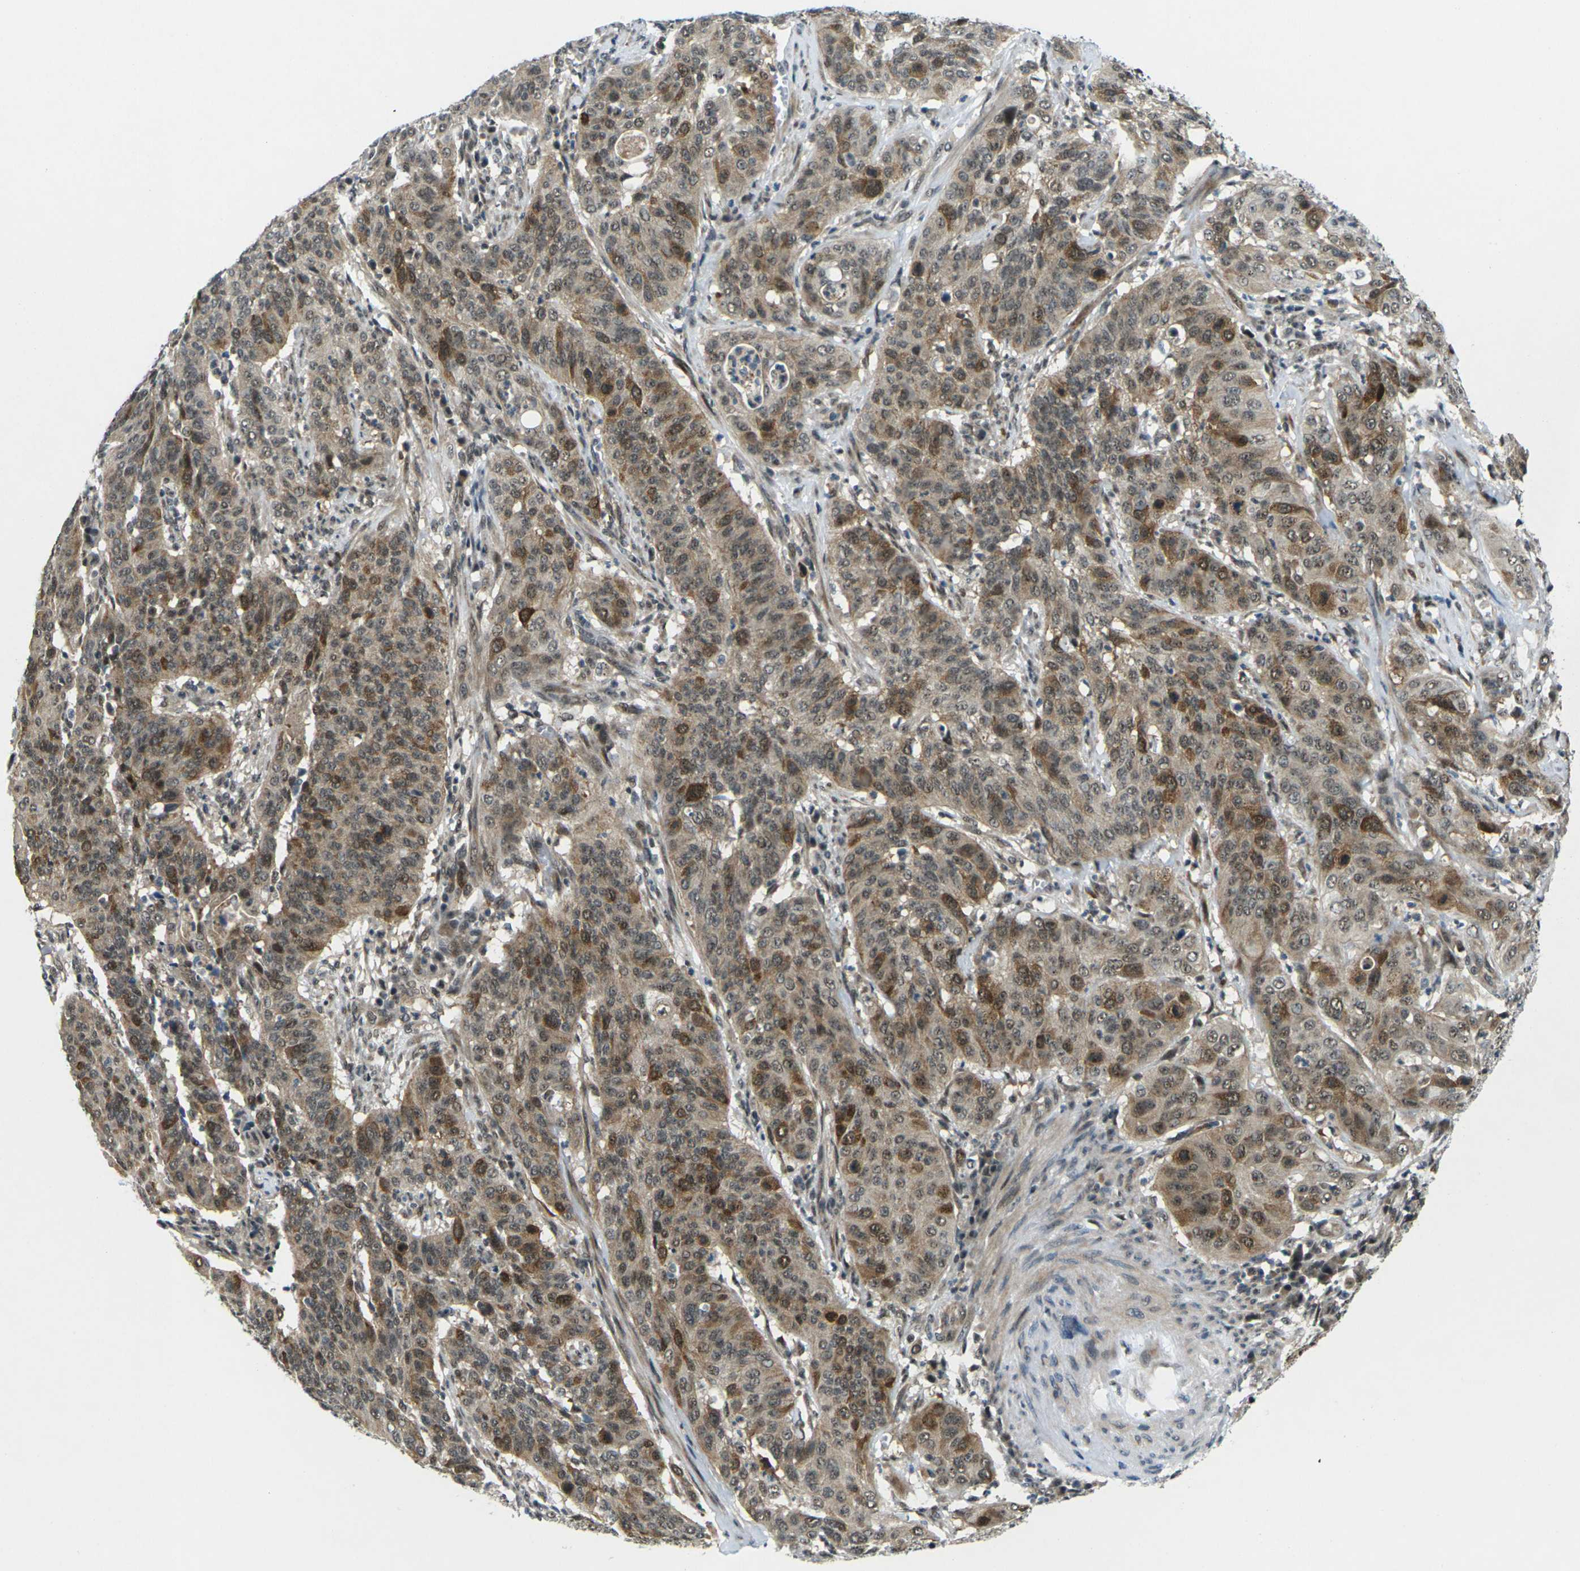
{"staining": {"intensity": "moderate", "quantity": ">75%", "location": "cytoplasmic/membranous,nuclear"}, "tissue": "cervical cancer", "cell_type": "Tumor cells", "image_type": "cancer", "snomed": [{"axis": "morphology", "description": "Normal tissue, NOS"}, {"axis": "morphology", "description": "Squamous cell carcinoma, NOS"}, {"axis": "topography", "description": "Cervix"}], "caption": "The micrograph demonstrates a brown stain indicating the presence of a protein in the cytoplasmic/membranous and nuclear of tumor cells in cervical squamous cell carcinoma.", "gene": "UBE2S", "patient": {"sex": "female", "age": 39}}